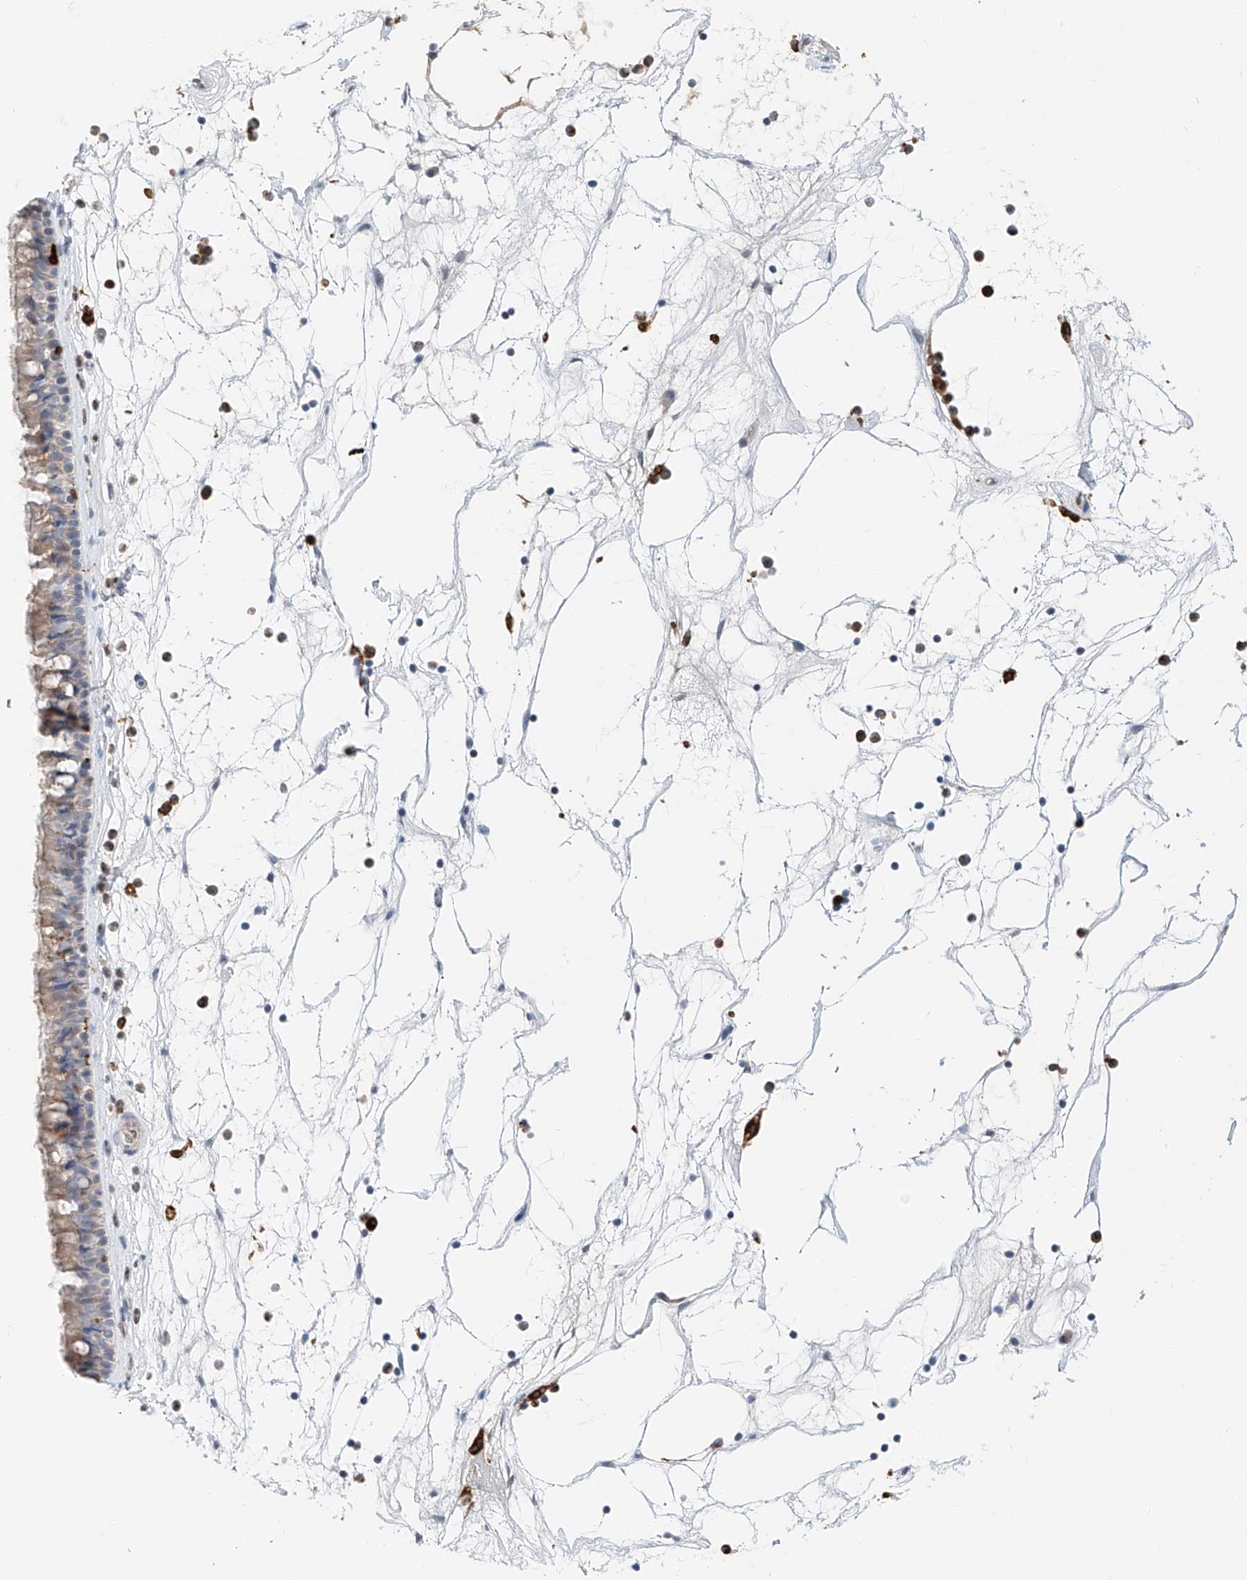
{"staining": {"intensity": "weak", "quantity": "25%-75%", "location": "cytoplasmic/membranous"}, "tissue": "nasopharynx", "cell_type": "Respiratory epithelial cells", "image_type": "normal", "snomed": [{"axis": "morphology", "description": "Normal tissue, NOS"}, {"axis": "topography", "description": "Nasopharynx"}], "caption": "Brown immunohistochemical staining in normal human nasopharynx displays weak cytoplasmic/membranous positivity in about 25%-75% of respiratory epithelial cells. Using DAB (brown) and hematoxylin (blue) stains, captured at high magnification using brightfield microscopy.", "gene": "TBXAS1", "patient": {"sex": "male", "age": 64}}